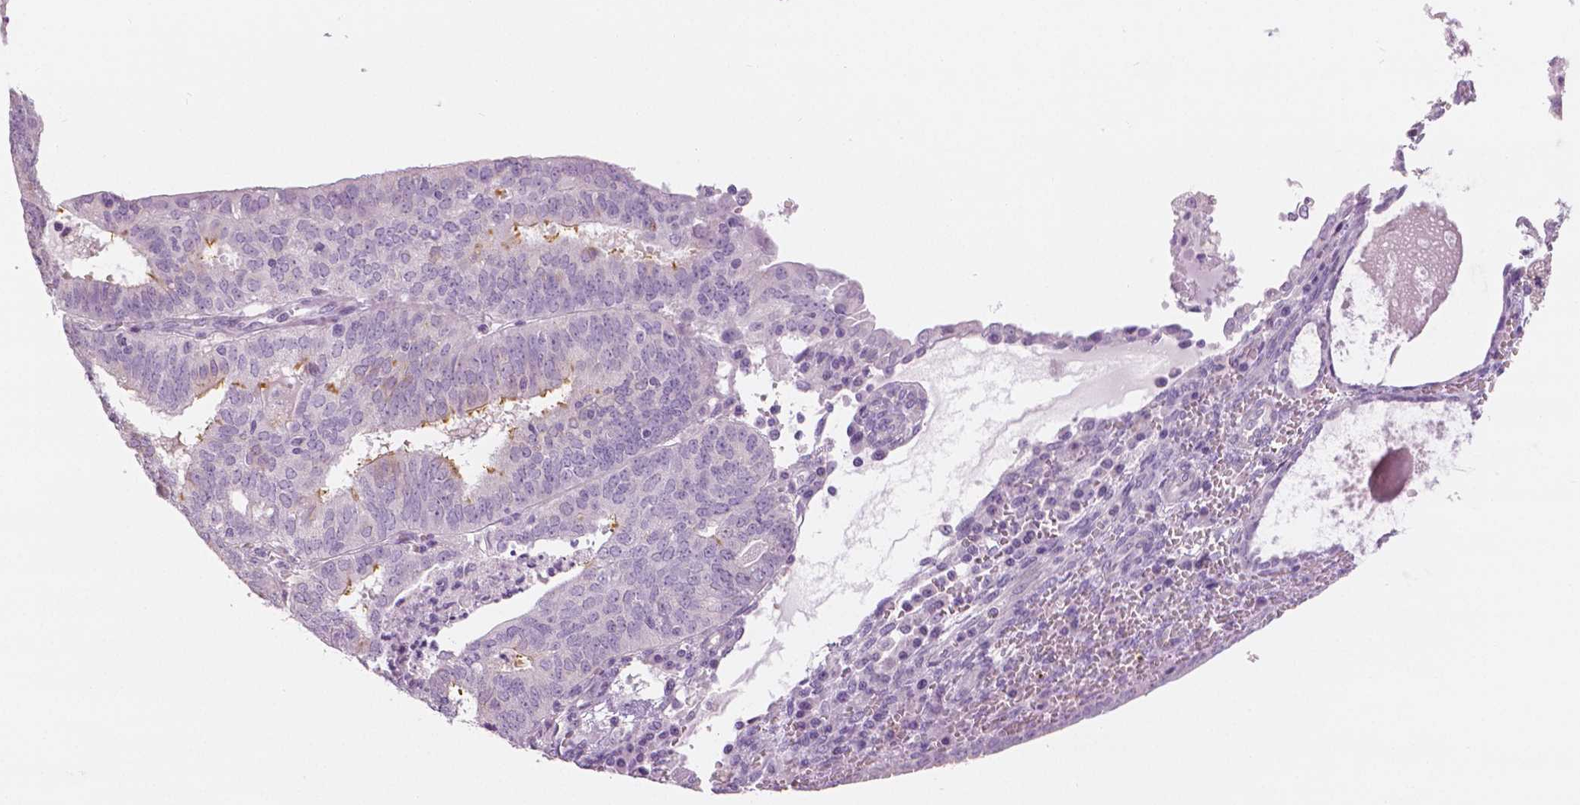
{"staining": {"intensity": "moderate", "quantity": "<25%", "location": "cytoplasmic/membranous"}, "tissue": "cervical cancer", "cell_type": "Tumor cells", "image_type": "cancer", "snomed": [{"axis": "morphology", "description": "Adenocarcinoma, NOS"}, {"axis": "topography", "description": "Cervix"}], "caption": "This is a histology image of IHC staining of adenocarcinoma (cervical), which shows moderate staining in the cytoplasmic/membranous of tumor cells.", "gene": "SLC24A1", "patient": {"sex": "female", "age": 56}}